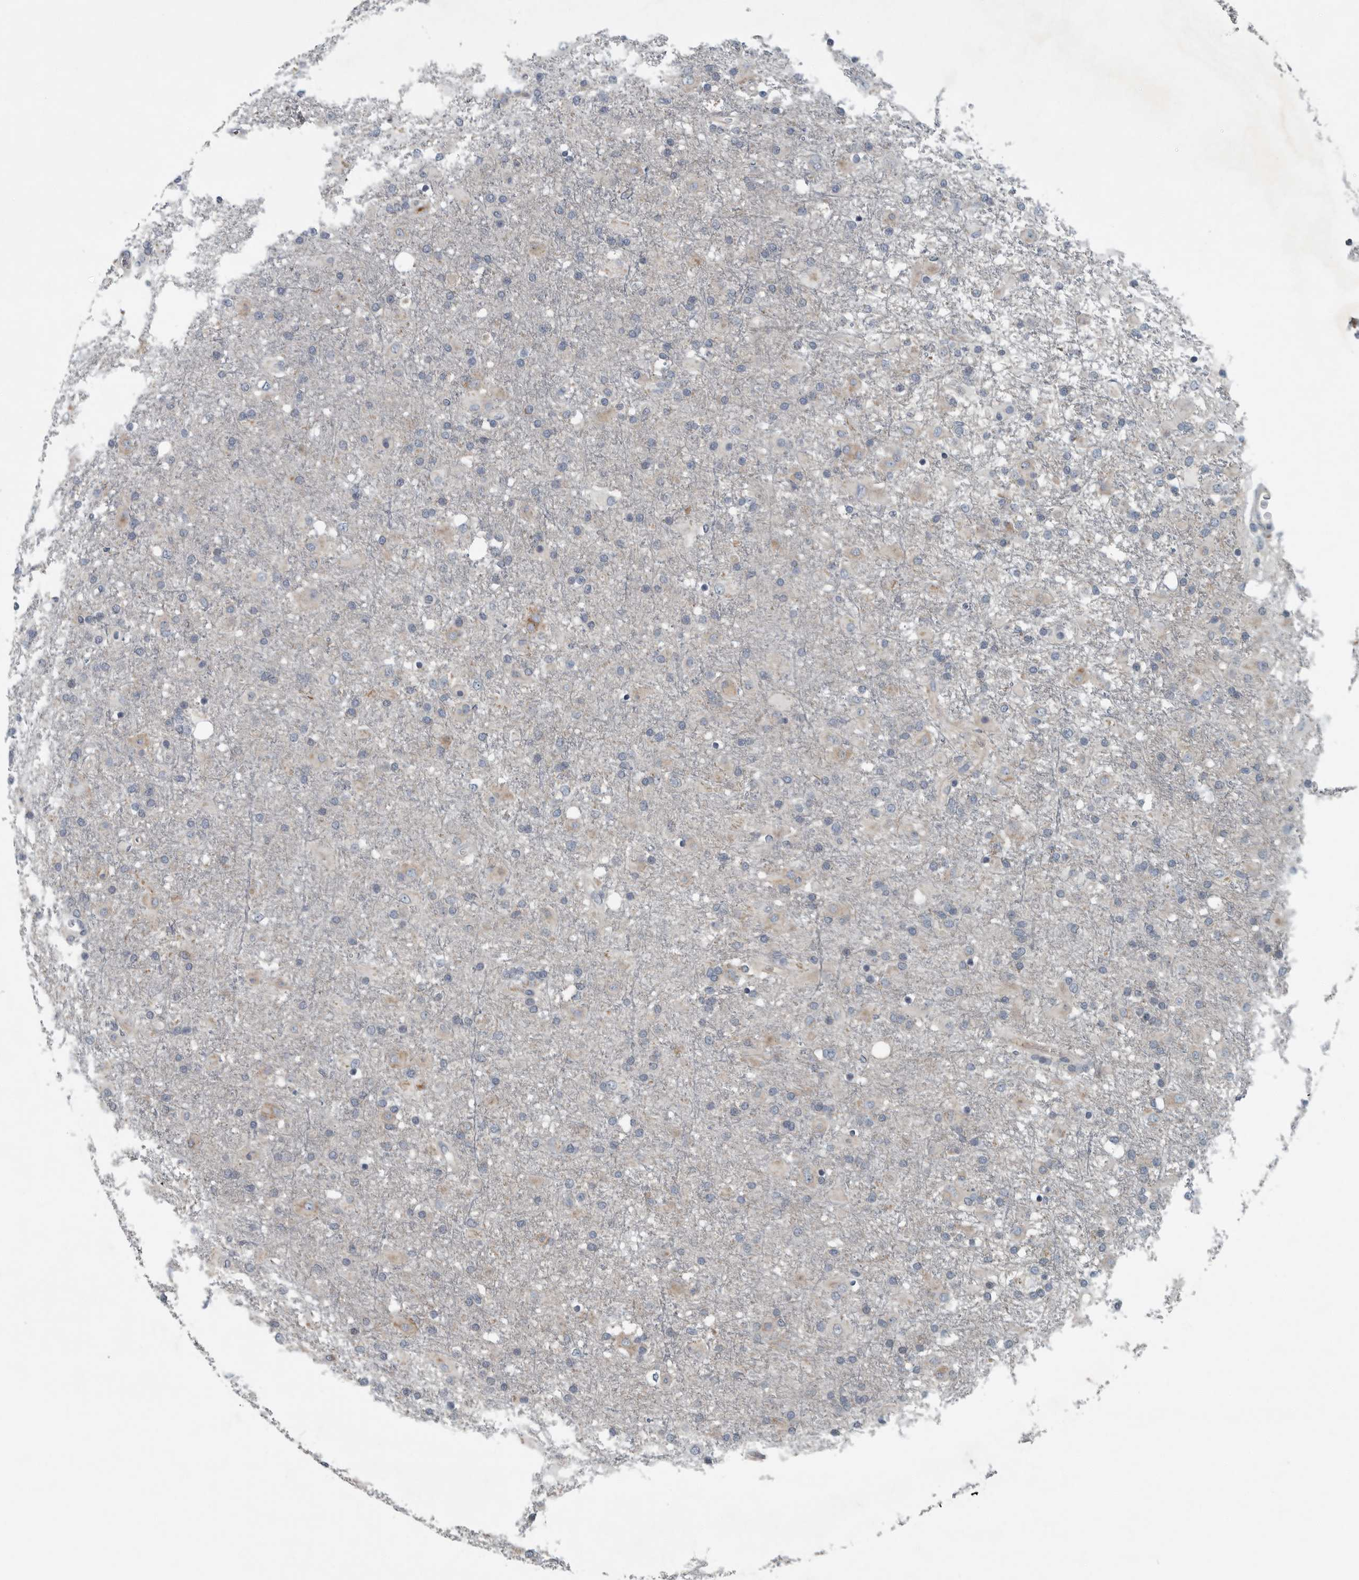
{"staining": {"intensity": "negative", "quantity": "none", "location": "none"}, "tissue": "glioma", "cell_type": "Tumor cells", "image_type": "cancer", "snomed": [{"axis": "morphology", "description": "Glioma, malignant, Low grade"}, {"axis": "topography", "description": "Brain"}], "caption": "DAB immunohistochemical staining of human glioma displays no significant staining in tumor cells.", "gene": "MPP3", "patient": {"sex": "male", "age": 65}}